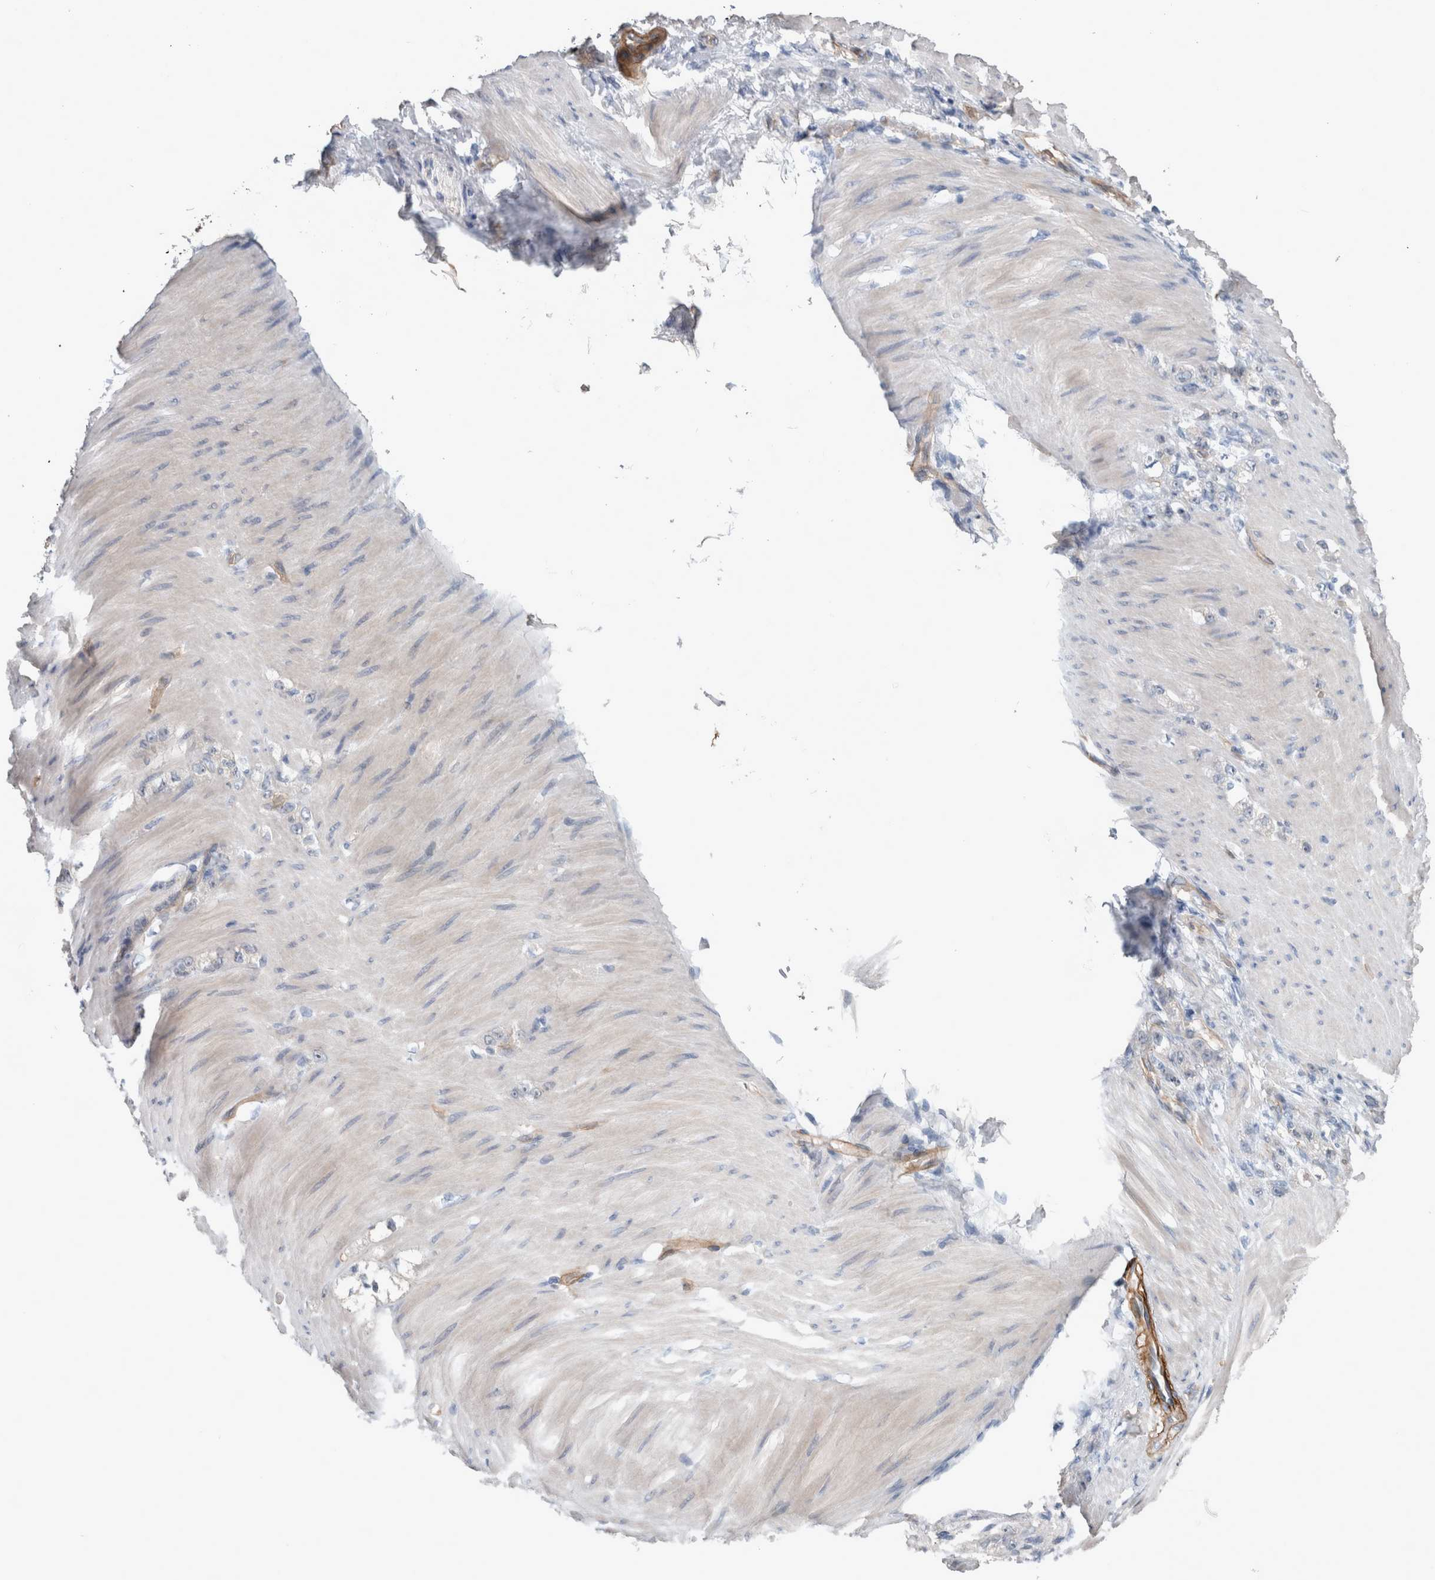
{"staining": {"intensity": "negative", "quantity": "none", "location": "none"}, "tissue": "stomach cancer", "cell_type": "Tumor cells", "image_type": "cancer", "snomed": [{"axis": "morphology", "description": "Normal tissue, NOS"}, {"axis": "morphology", "description": "Adenocarcinoma, NOS"}, {"axis": "topography", "description": "Stomach"}], "caption": "IHC of stomach cancer reveals no staining in tumor cells.", "gene": "BCAM", "patient": {"sex": "male", "age": 82}}